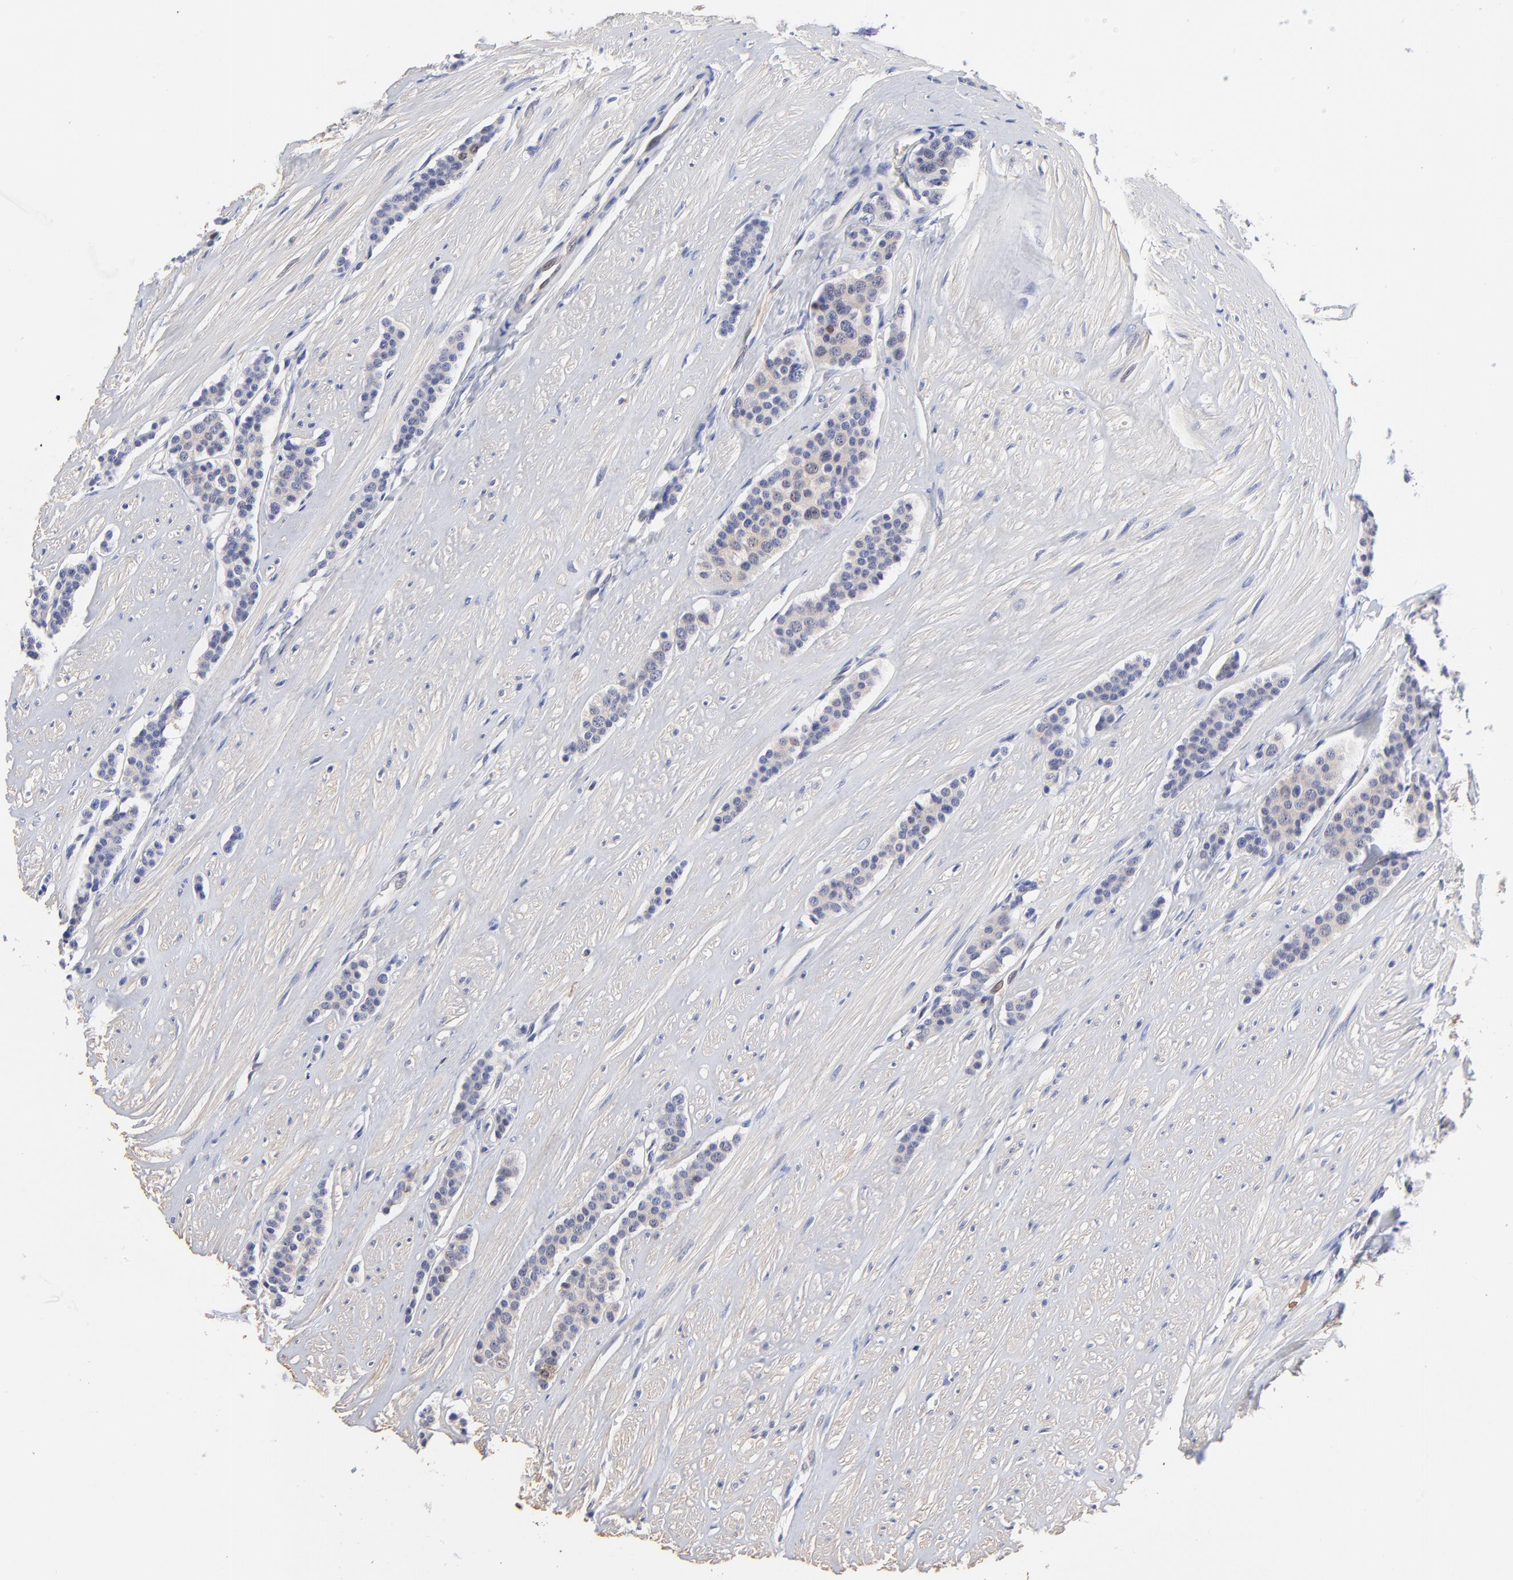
{"staining": {"intensity": "weak", "quantity": ">75%", "location": "cytoplasmic/membranous"}, "tissue": "carcinoid", "cell_type": "Tumor cells", "image_type": "cancer", "snomed": [{"axis": "morphology", "description": "Carcinoid, malignant, NOS"}, {"axis": "topography", "description": "Small intestine"}], "caption": "Immunohistochemical staining of human carcinoid (malignant) reveals weak cytoplasmic/membranous protein expression in about >75% of tumor cells.", "gene": "DCTPP1", "patient": {"sex": "male", "age": 60}}